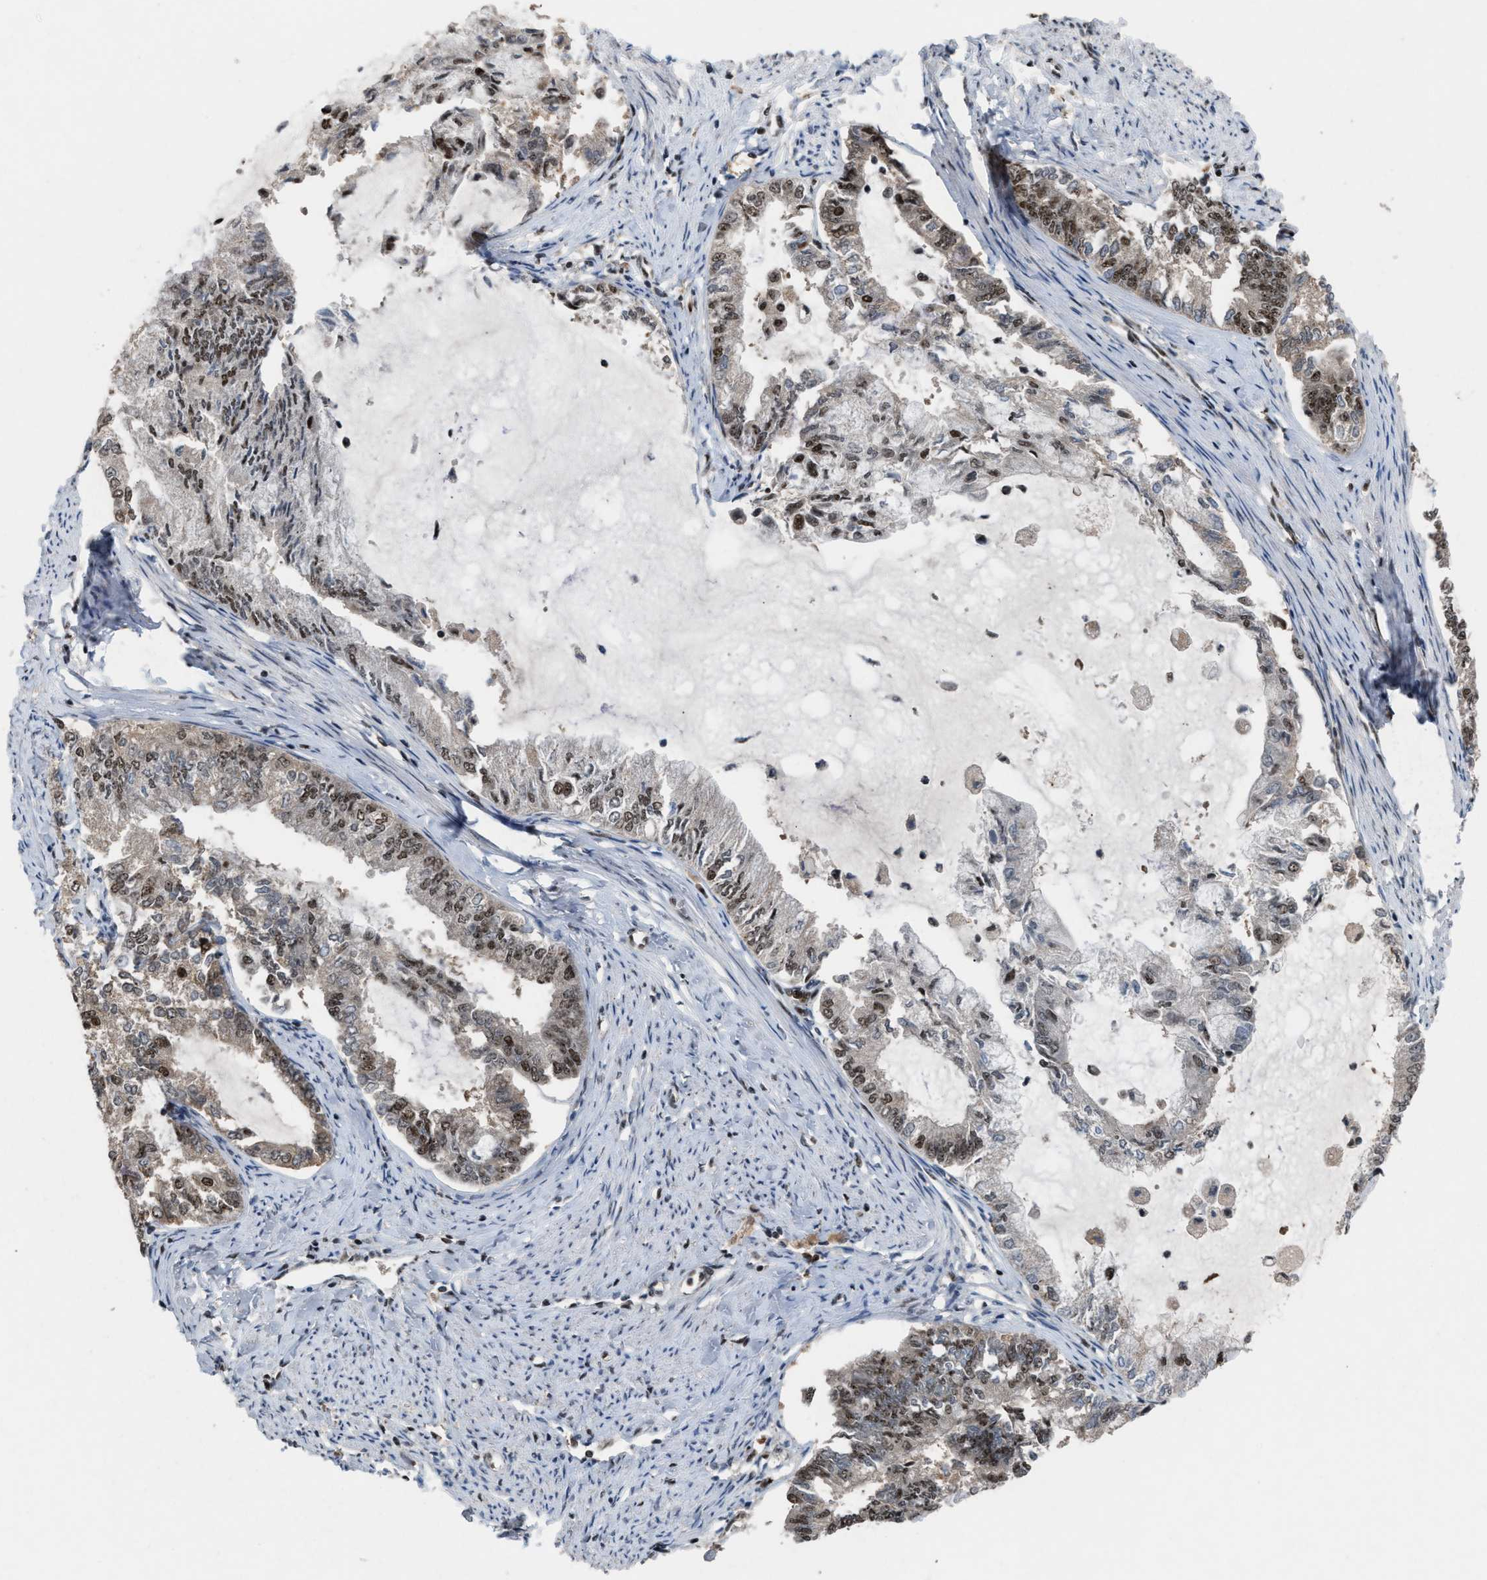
{"staining": {"intensity": "moderate", "quantity": "25%-75%", "location": "nuclear"}, "tissue": "endometrial cancer", "cell_type": "Tumor cells", "image_type": "cancer", "snomed": [{"axis": "morphology", "description": "Adenocarcinoma, NOS"}, {"axis": "topography", "description": "Endometrium"}], "caption": "High-power microscopy captured an IHC image of endometrial cancer, revealing moderate nuclear positivity in approximately 25%-75% of tumor cells. Nuclei are stained in blue.", "gene": "PRPF4", "patient": {"sex": "female", "age": 86}}